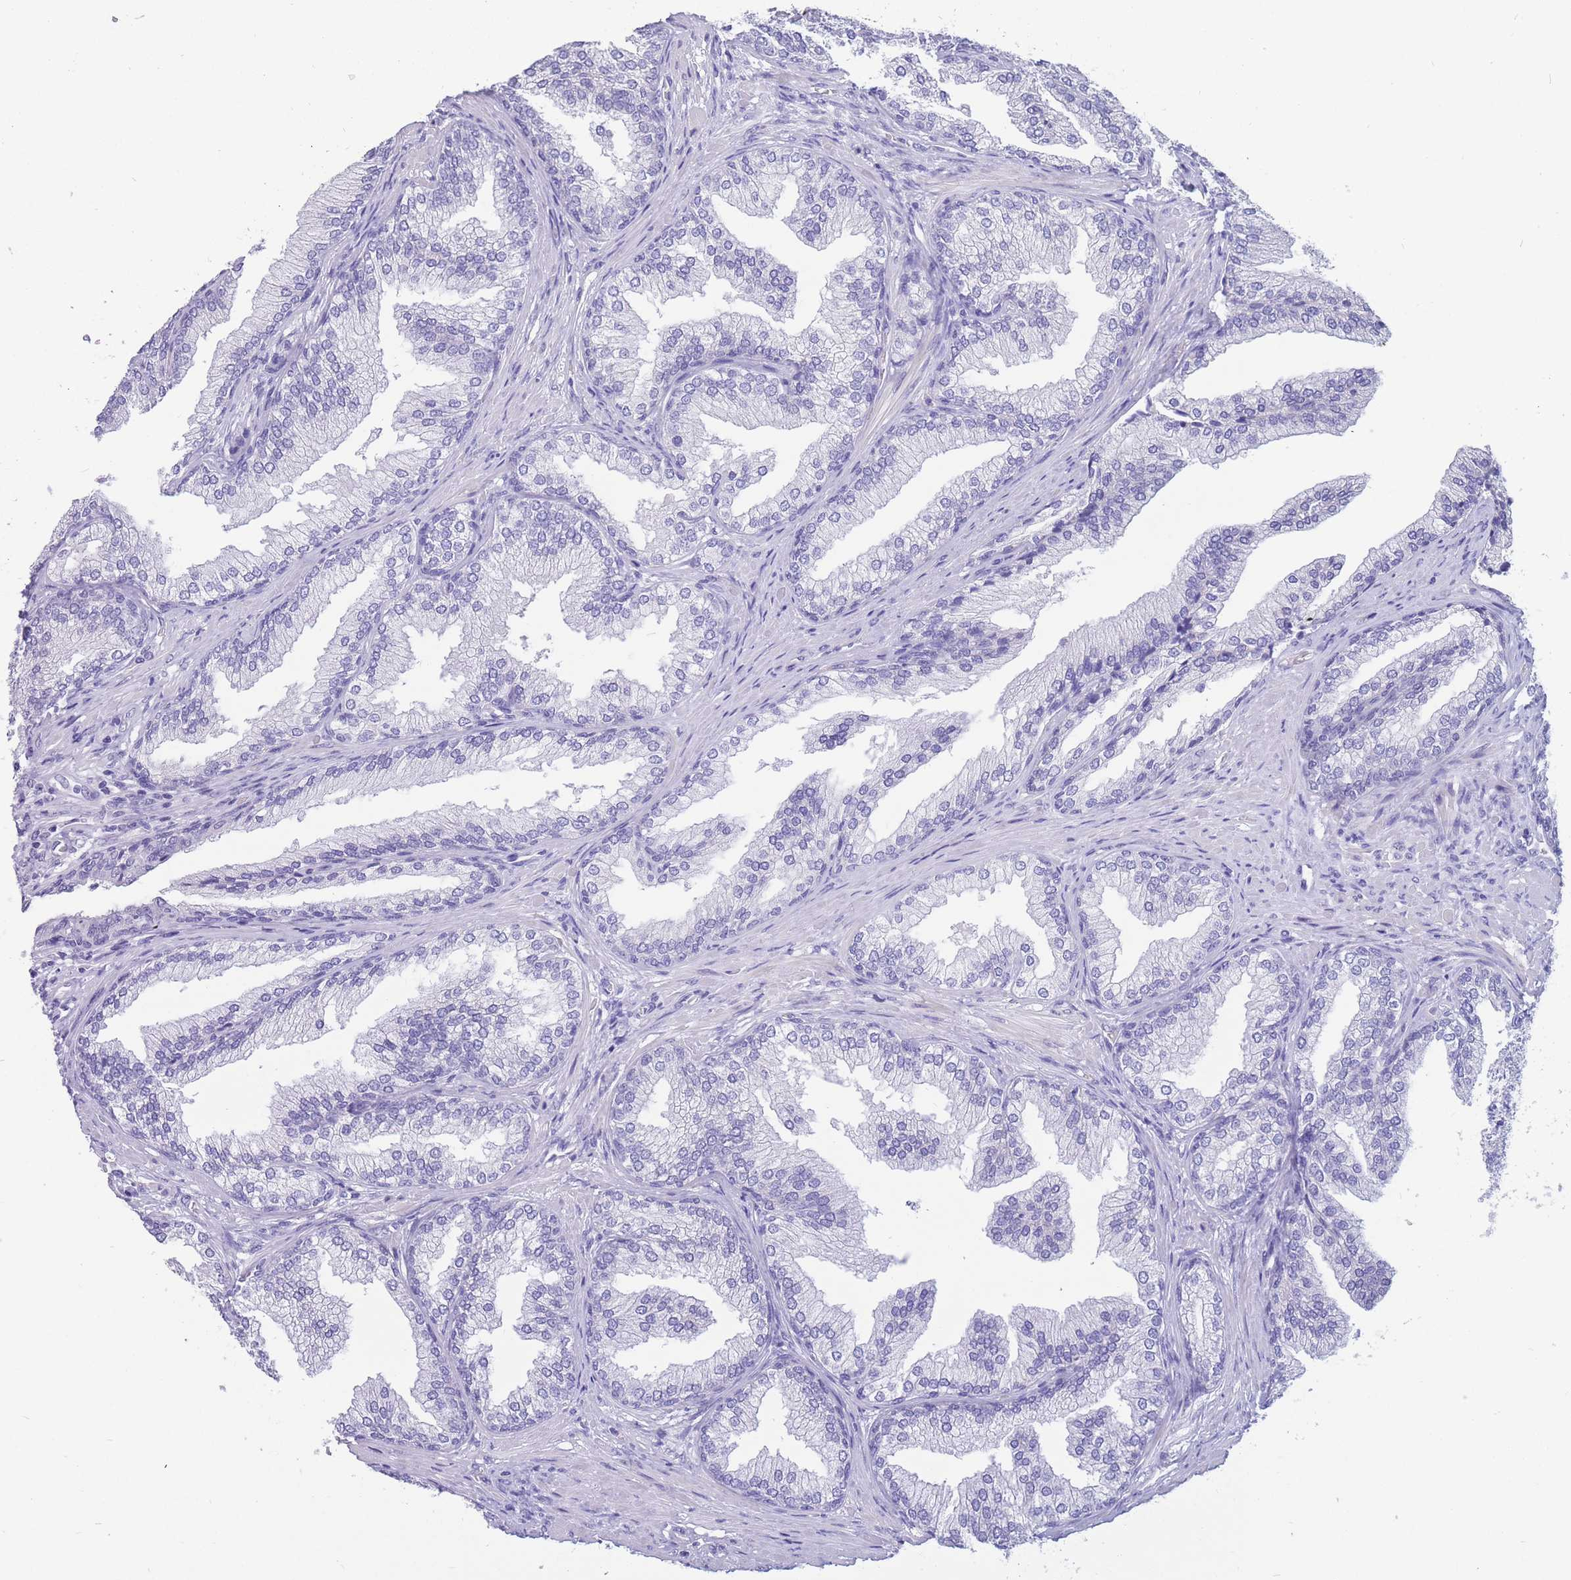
{"staining": {"intensity": "negative", "quantity": "none", "location": "none"}, "tissue": "prostate", "cell_type": "Glandular cells", "image_type": "normal", "snomed": [{"axis": "morphology", "description": "Normal tissue, NOS"}, {"axis": "topography", "description": "Prostate"}], "caption": "The photomicrograph demonstrates no significant expression in glandular cells of prostate.", "gene": "BOP1", "patient": {"sex": "male", "age": 76}}